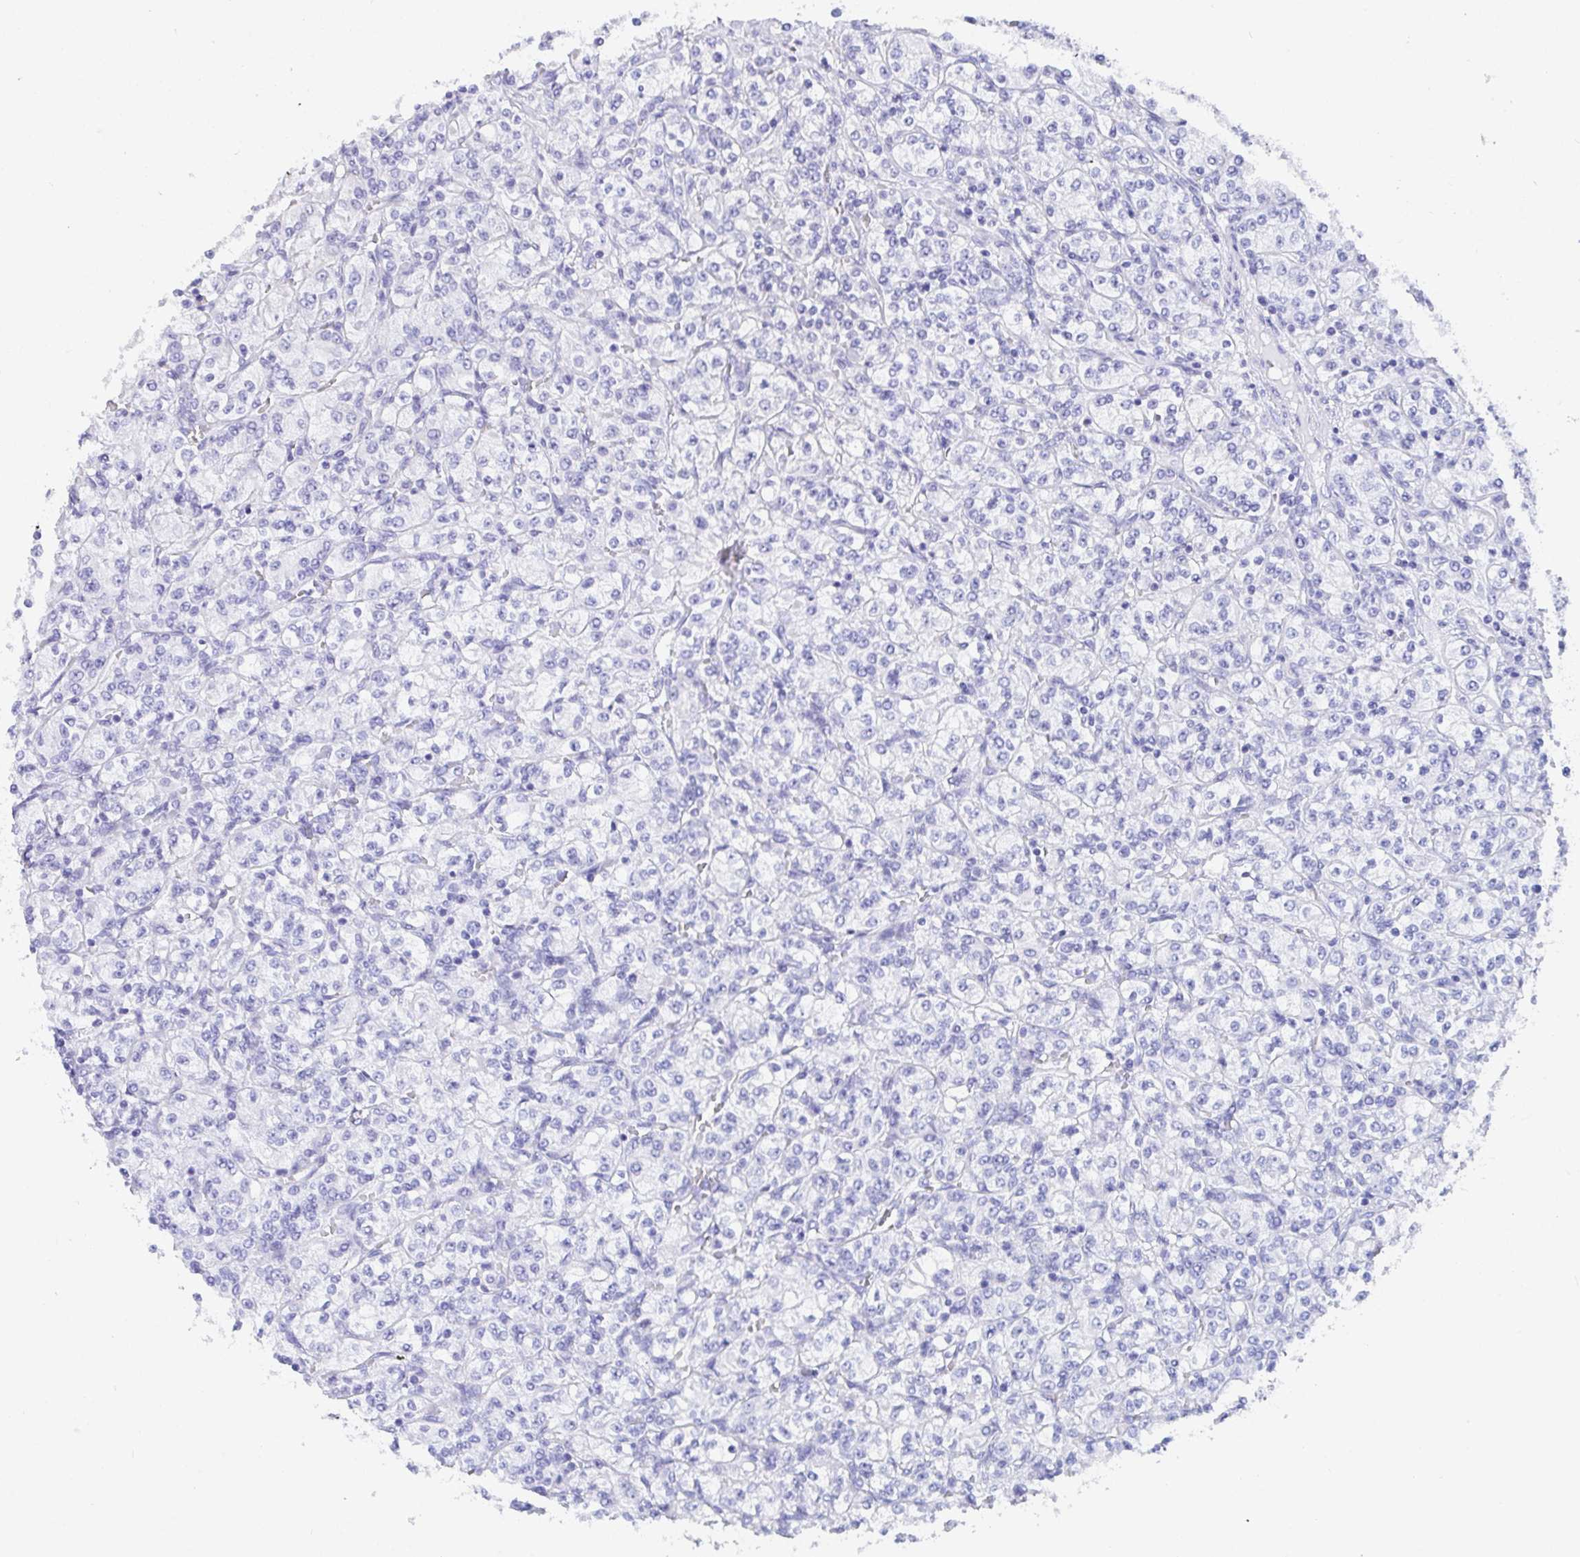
{"staining": {"intensity": "negative", "quantity": "none", "location": "none"}, "tissue": "renal cancer", "cell_type": "Tumor cells", "image_type": "cancer", "snomed": [{"axis": "morphology", "description": "Adenocarcinoma, NOS"}, {"axis": "topography", "description": "Kidney"}], "caption": "This is an immunohistochemistry (IHC) photomicrograph of human renal cancer (adenocarcinoma). There is no positivity in tumor cells.", "gene": "PC", "patient": {"sex": "male", "age": 77}}